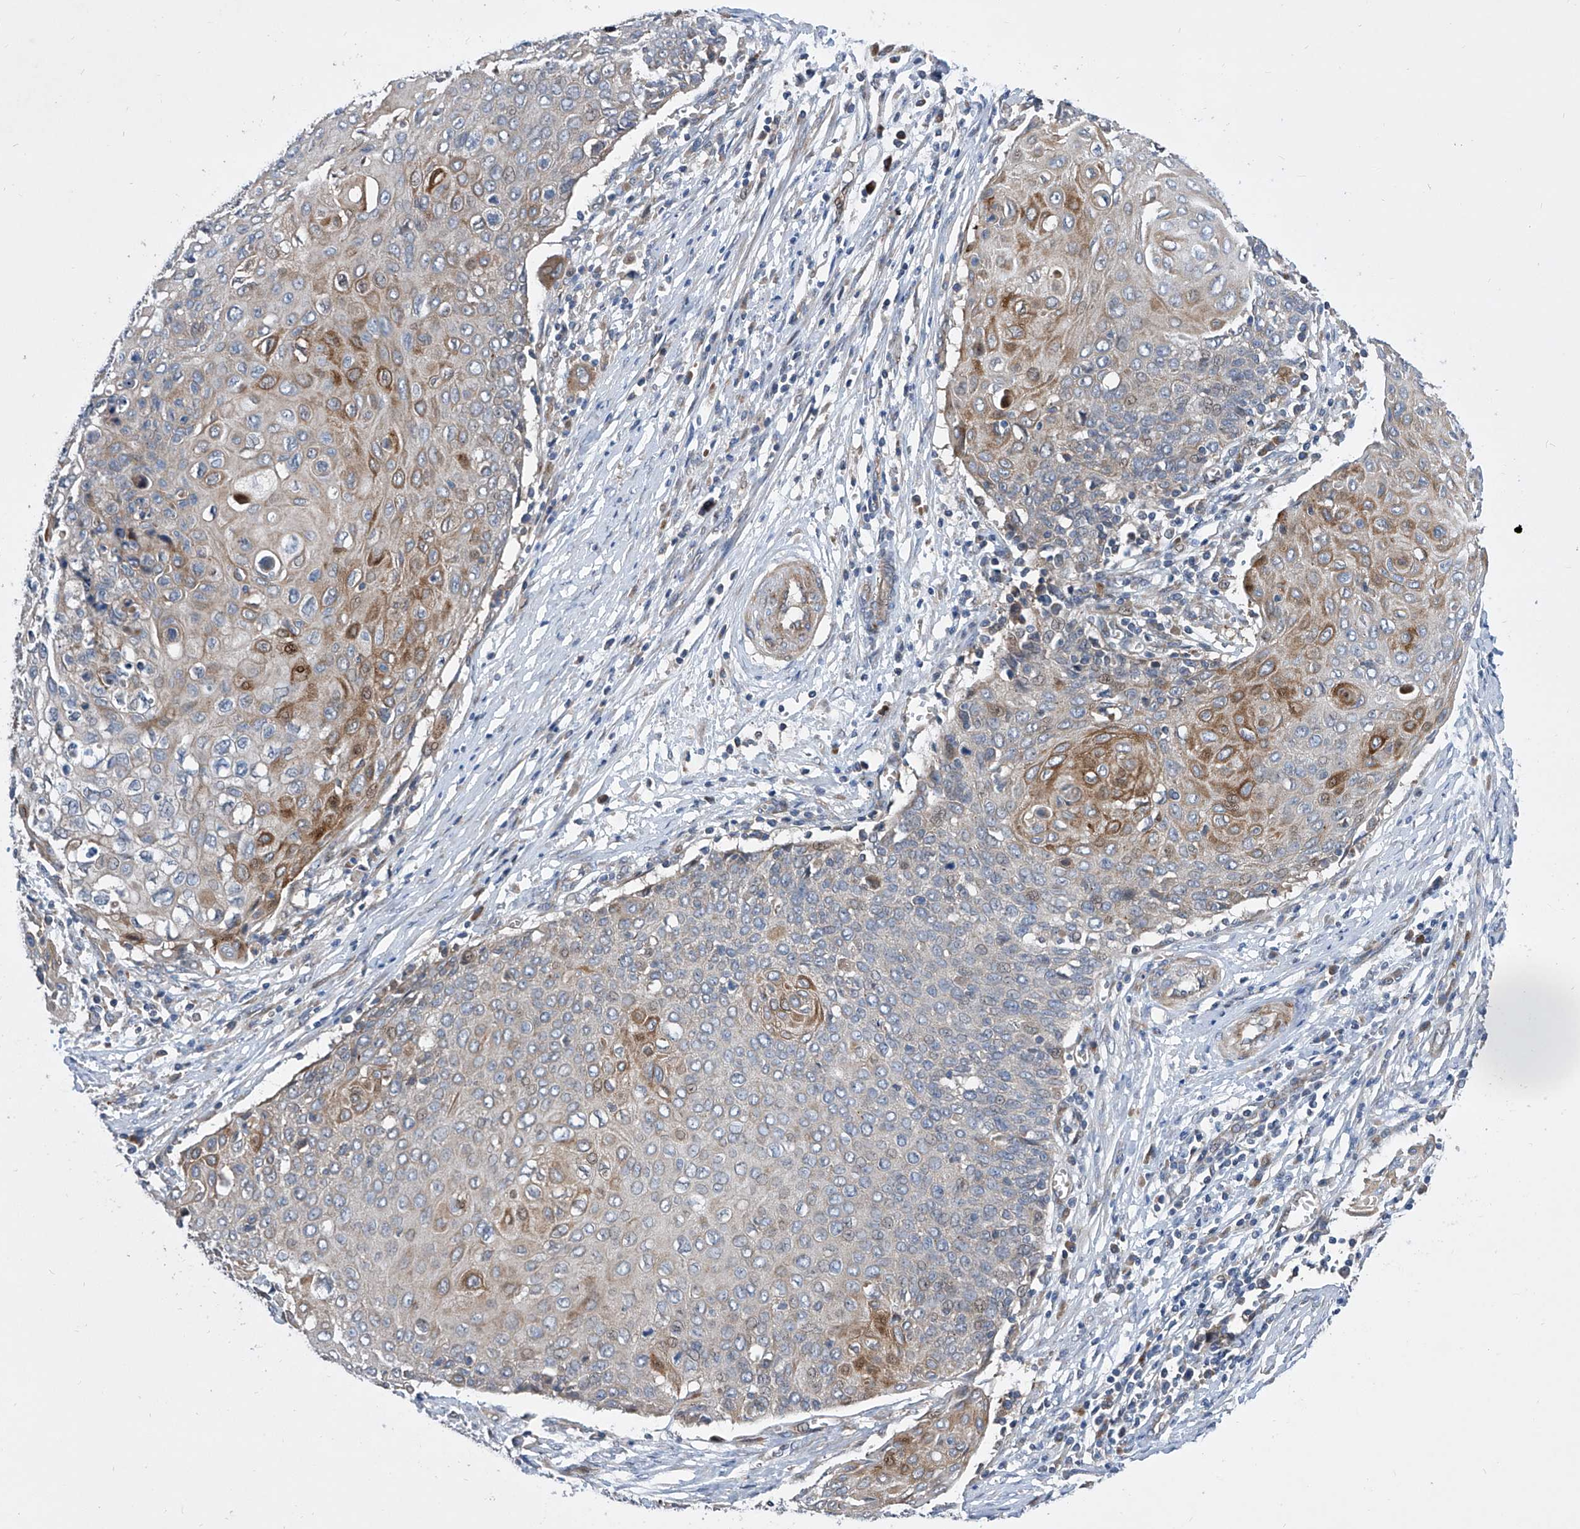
{"staining": {"intensity": "moderate", "quantity": "<25%", "location": "cytoplasmic/membranous"}, "tissue": "cervical cancer", "cell_type": "Tumor cells", "image_type": "cancer", "snomed": [{"axis": "morphology", "description": "Squamous cell carcinoma, NOS"}, {"axis": "topography", "description": "Cervix"}], "caption": "Tumor cells reveal low levels of moderate cytoplasmic/membranous expression in approximately <25% of cells in human cervical cancer (squamous cell carcinoma). (Stains: DAB (3,3'-diaminobenzidine) in brown, nuclei in blue, Microscopy: brightfield microscopy at high magnification).", "gene": "USF3", "patient": {"sex": "female", "age": 39}}